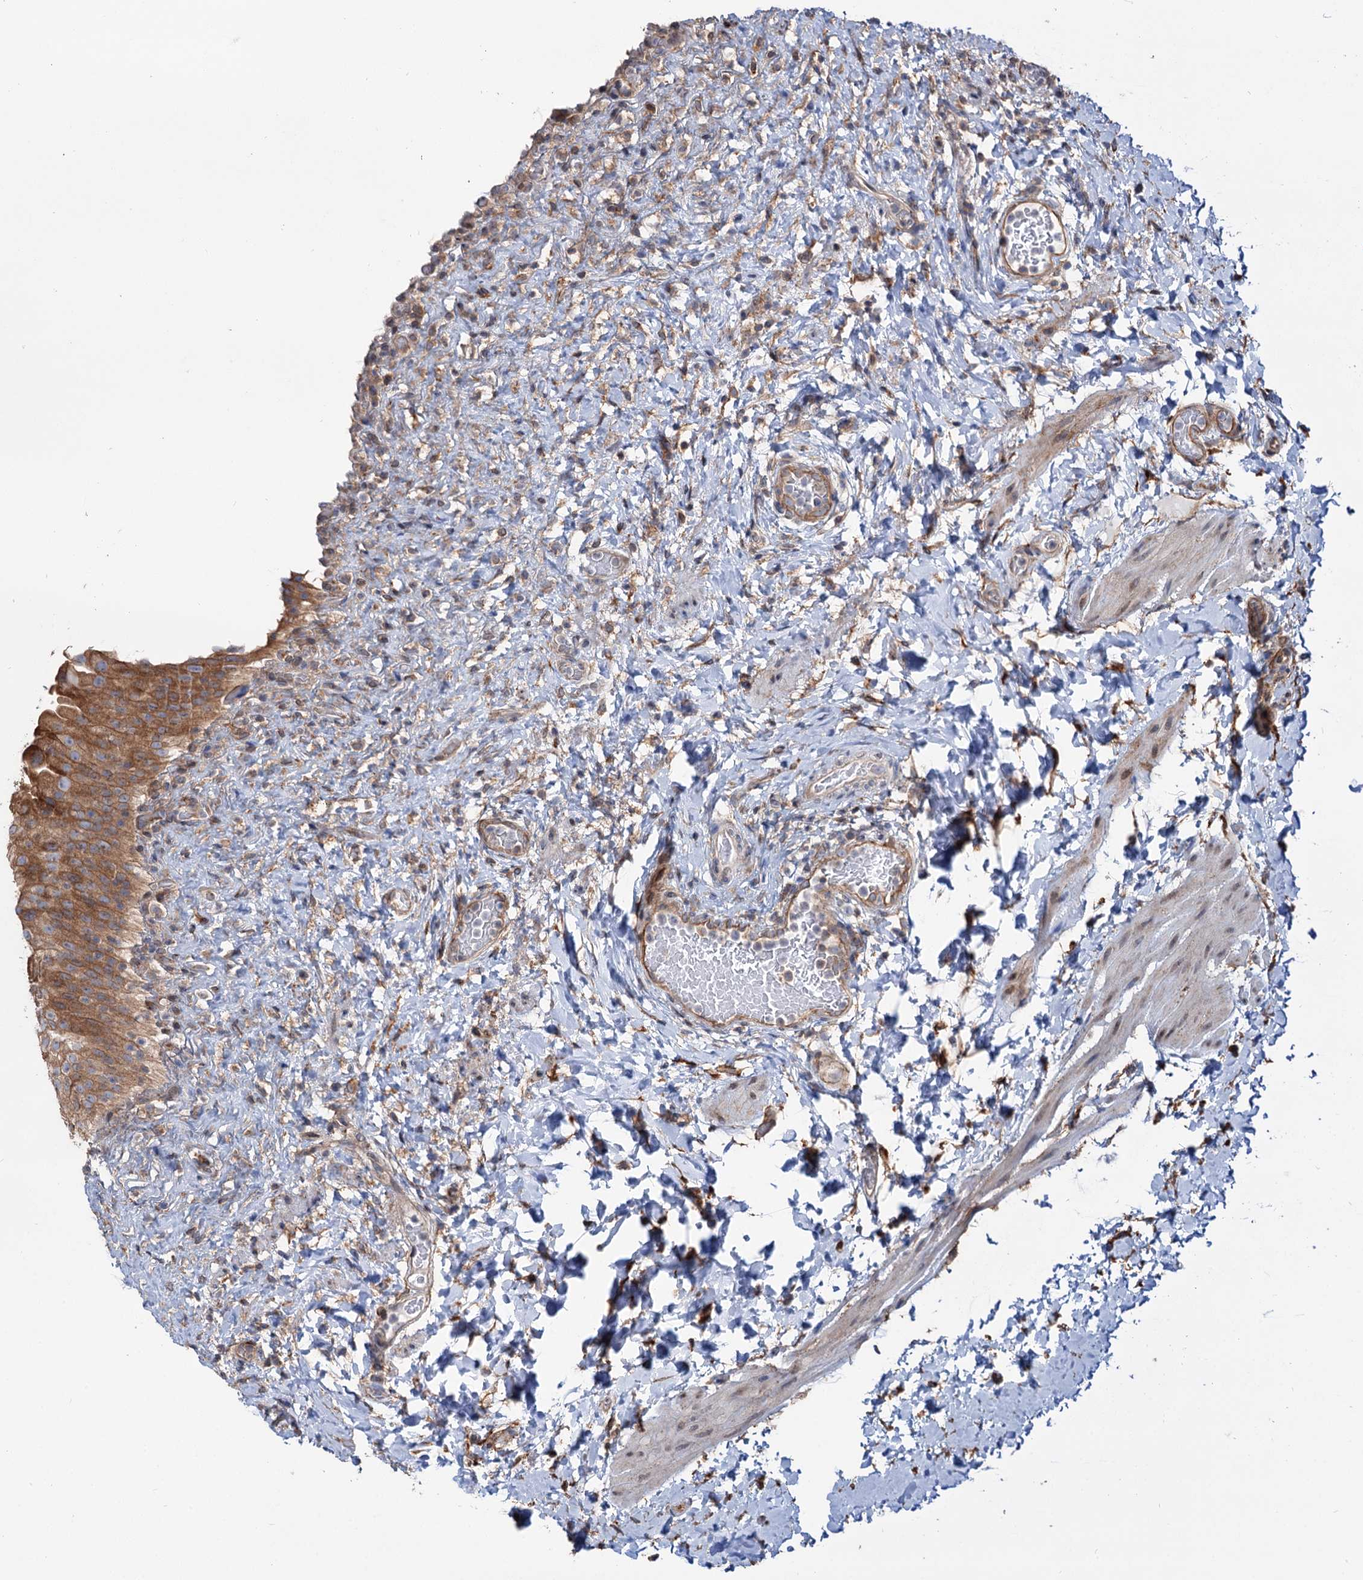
{"staining": {"intensity": "moderate", "quantity": ">75%", "location": "cytoplasmic/membranous"}, "tissue": "urinary bladder", "cell_type": "Urothelial cells", "image_type": "normal", "snomed": [{"axis": "morphology", "description": "Normal tissue, NOS"}, {"axis": "topography", "description": "Urinary bladder"}], "caption": "Normal urinary bladder shows moderate cytoplasmic/membranous expression in about >75% of urothelial cells The protein of interest is stained brown, and the nuclei are stained in blue (DAB (3,3'-diaminobenzidine) IHC with brightfield microscopy, high magnification)..", "gene": "PTDSS2", "patient": {"sex": "female", "age": 27}}